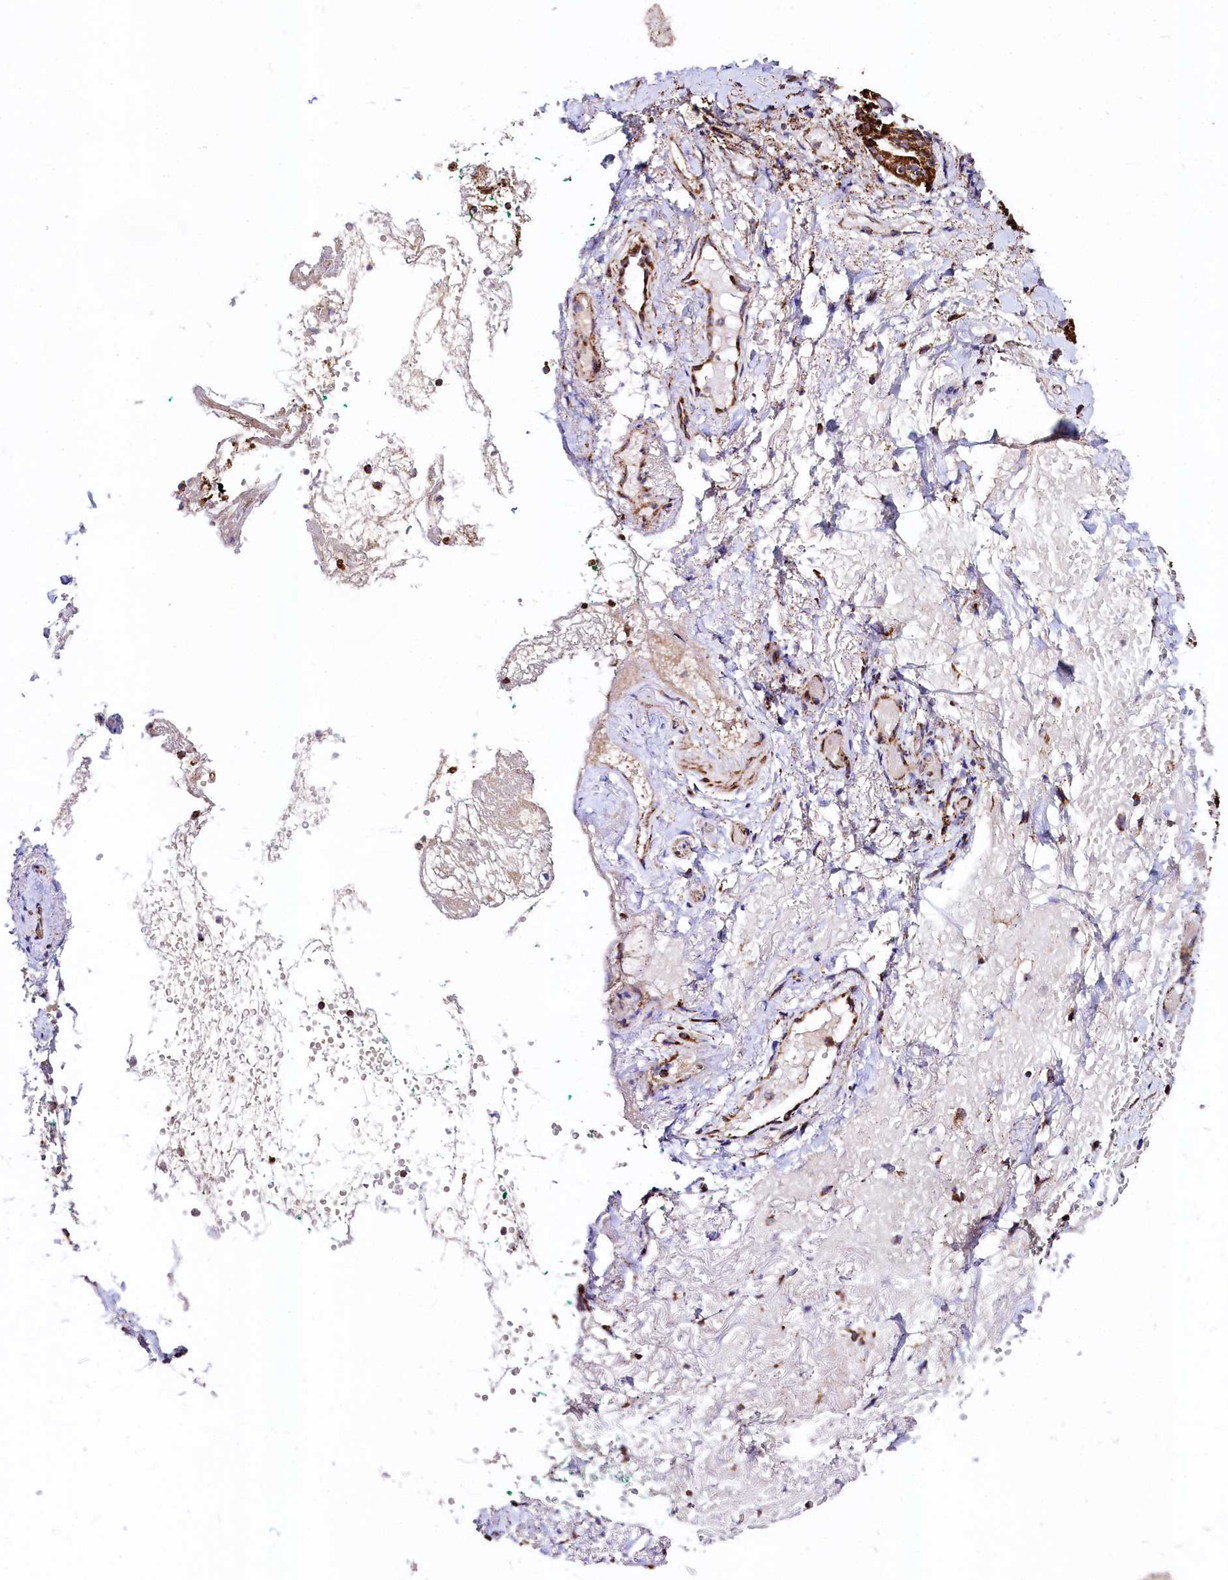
{"staining": {"intensity": "moderate", "quantity": ">75%", "location": "cytoplasmic/membranous"}, "tissue": "adipose tissue", "cell_type": "Adipocytes", "image_type": "normal", "snomed": [{"axis": "morphology", "description": "Normal tissue, NOS"}, {"axis": "morphology", "description": "Basal cell carcinoma"}, {"axis": "topography", "description": "Cartilage tissue"}, {"axis": "topography", "description": "Nasopharynx"}, {"axis": "topography", "description": "Oral tissue"}], "caption": "Adipose tissue stained with a brown dye exhibits moderate cytoplasmic/membranous positive positivity in about >75% of adipocytes.", "gene": "CLYBL", "patient": {"sex": "female", "age": 77}}